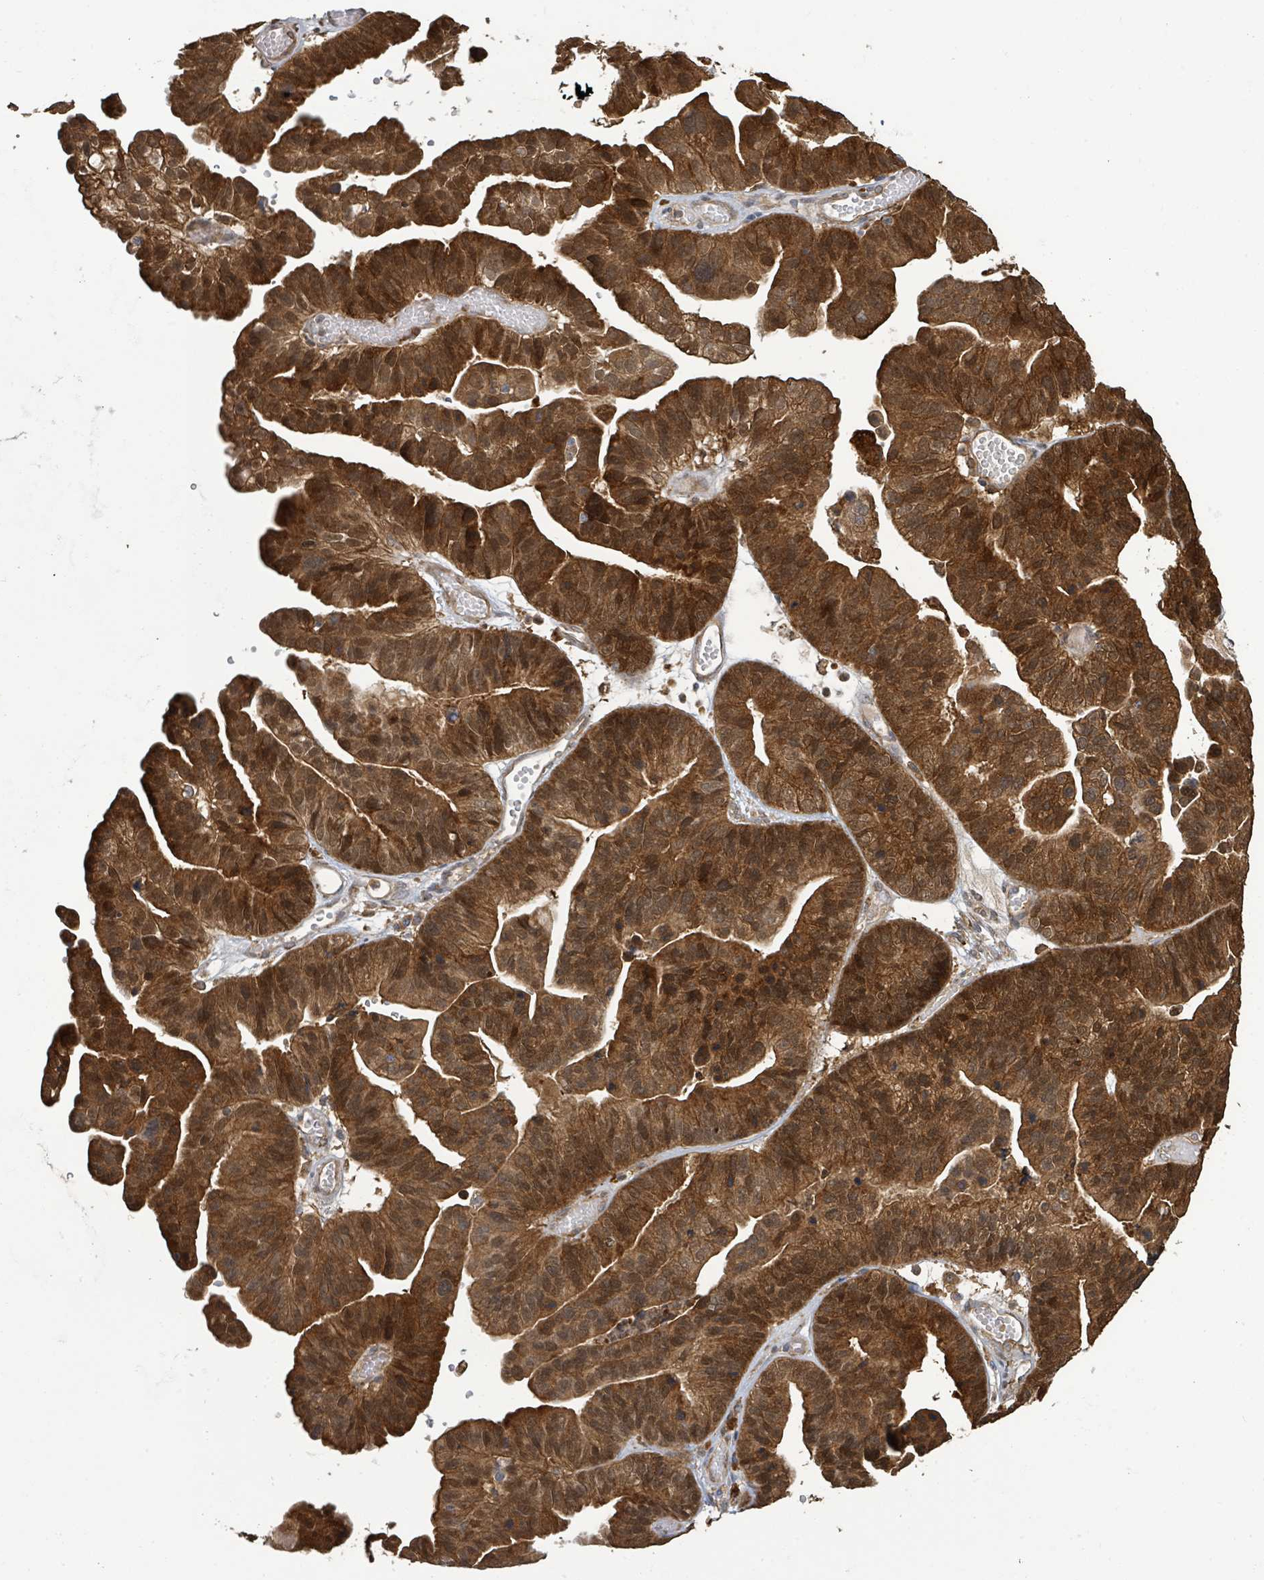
{"staining": {"intensity": "strong", "quantity": ">75%", "location": "cytoplasmic/membranous,nuclear"}, "tissue": "ovarian cancer", "cell_type": "Tumor cells", "image_type": "cancer", "snomed": [{"axis": "morphology", "description": "Cystadenocarcinoma, serous, NOS"}, {"axis": "topography", "description": "Ovary"}], "caption": "Strong cytoplasmic/membranous and nuclear positivity is seen in about >75% of tumor cells in serous cystadenocarcinoma (ovarian). The staining is performed using DAB brown chromogen to label protein expression. The nuclei are counter-stained blue using hematoxylin.", "gene": "ARPIN", "patient": {"sex": "female", "age": 56}}